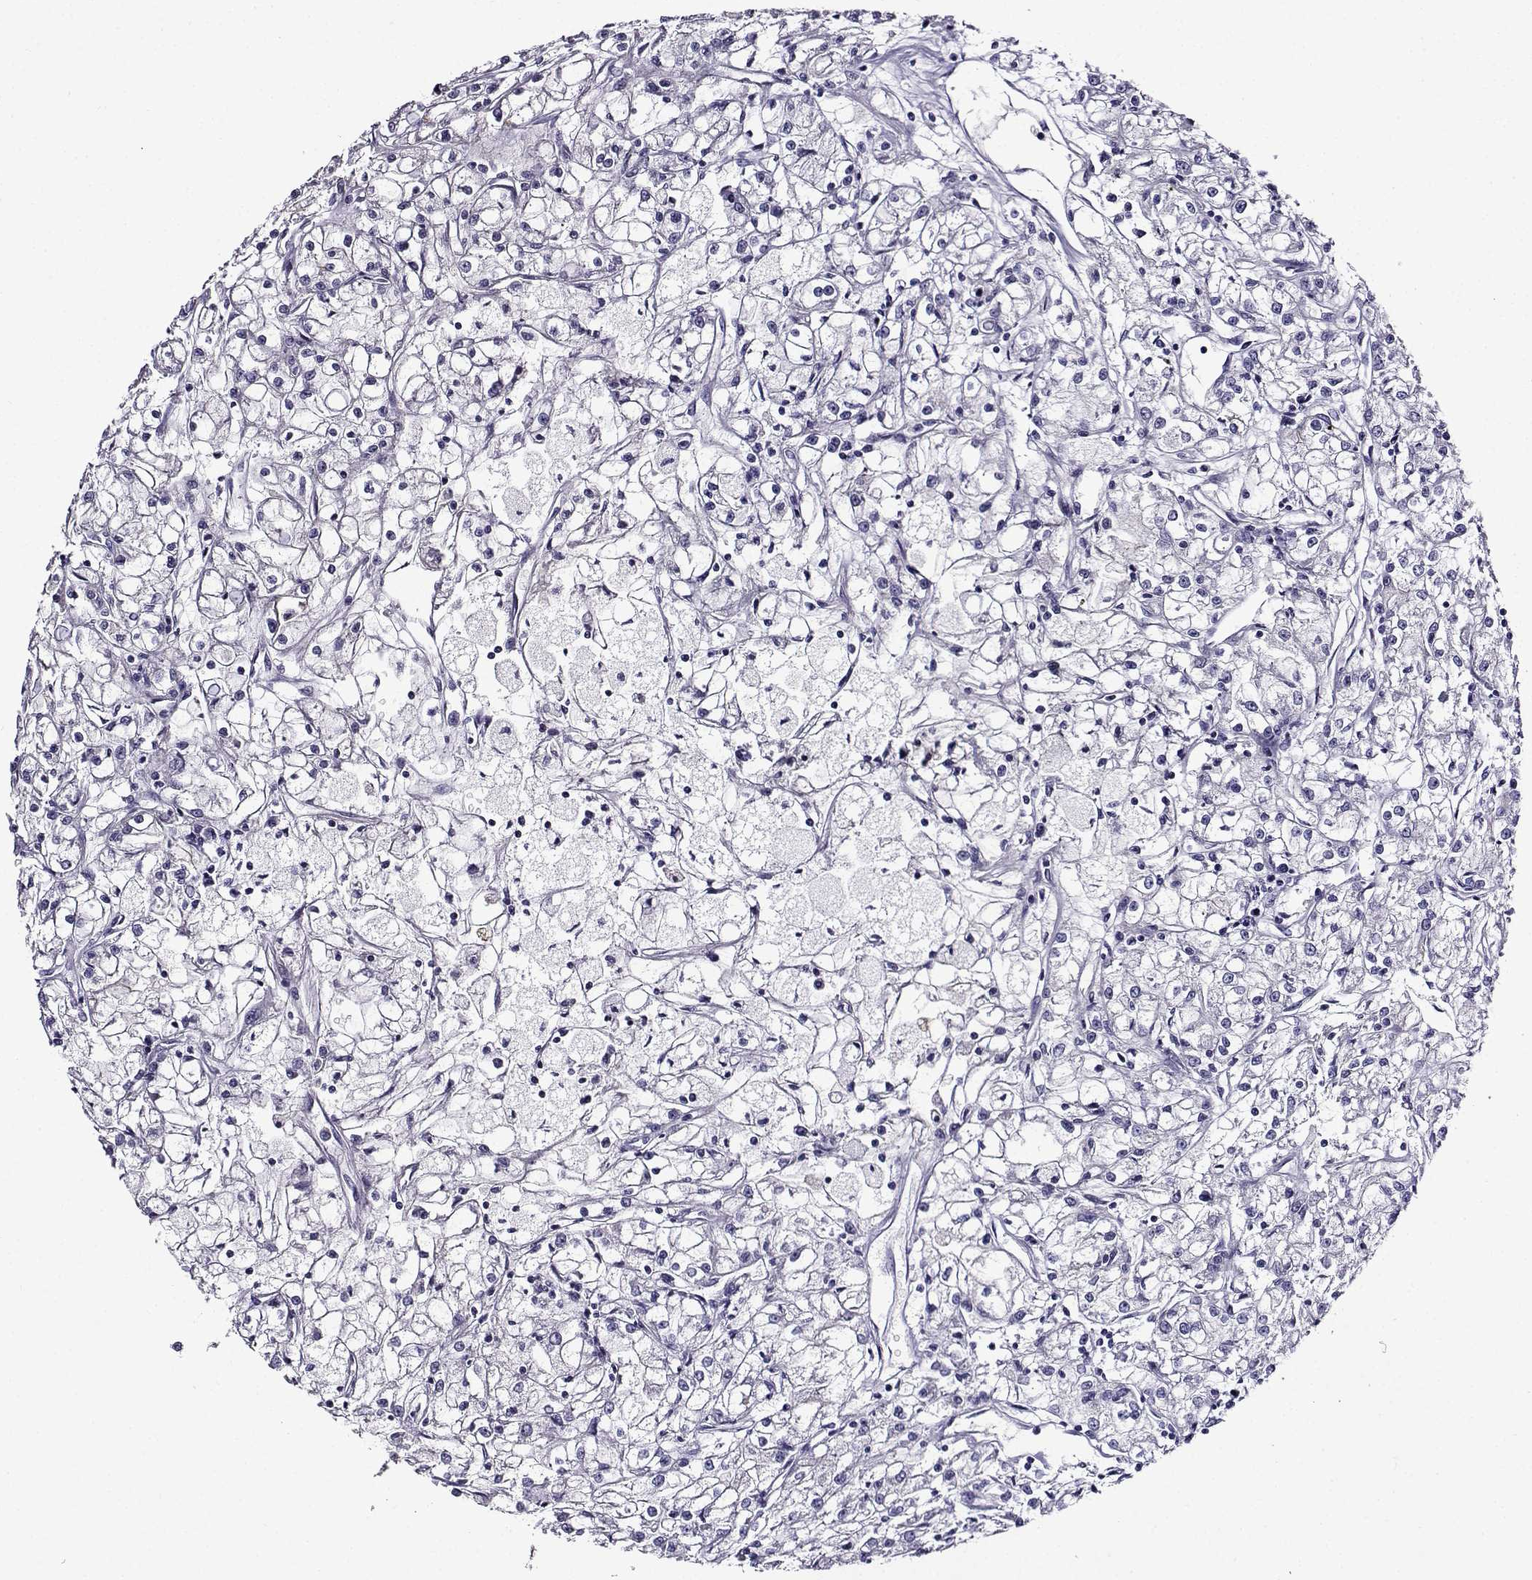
{"staining": {"intensity": "negative", "quantity": "none", "location": "none"}, "tissue": "renal cancer", "cell_type": "Tumor cells", "image_type": "cancer", "snomed": [{"axis": "morphology", "description": "Adenocarcinoma, NOS"}, {"axis": "topography", "description": "Kidney"}], "caption": "Renal cancer (adenocarcinoma) stained for a protein using immunohistochemistry exhibits no staining tumor cells.", "gene": "TMEM266", "patient": {"sex": "female", "age": 59}}